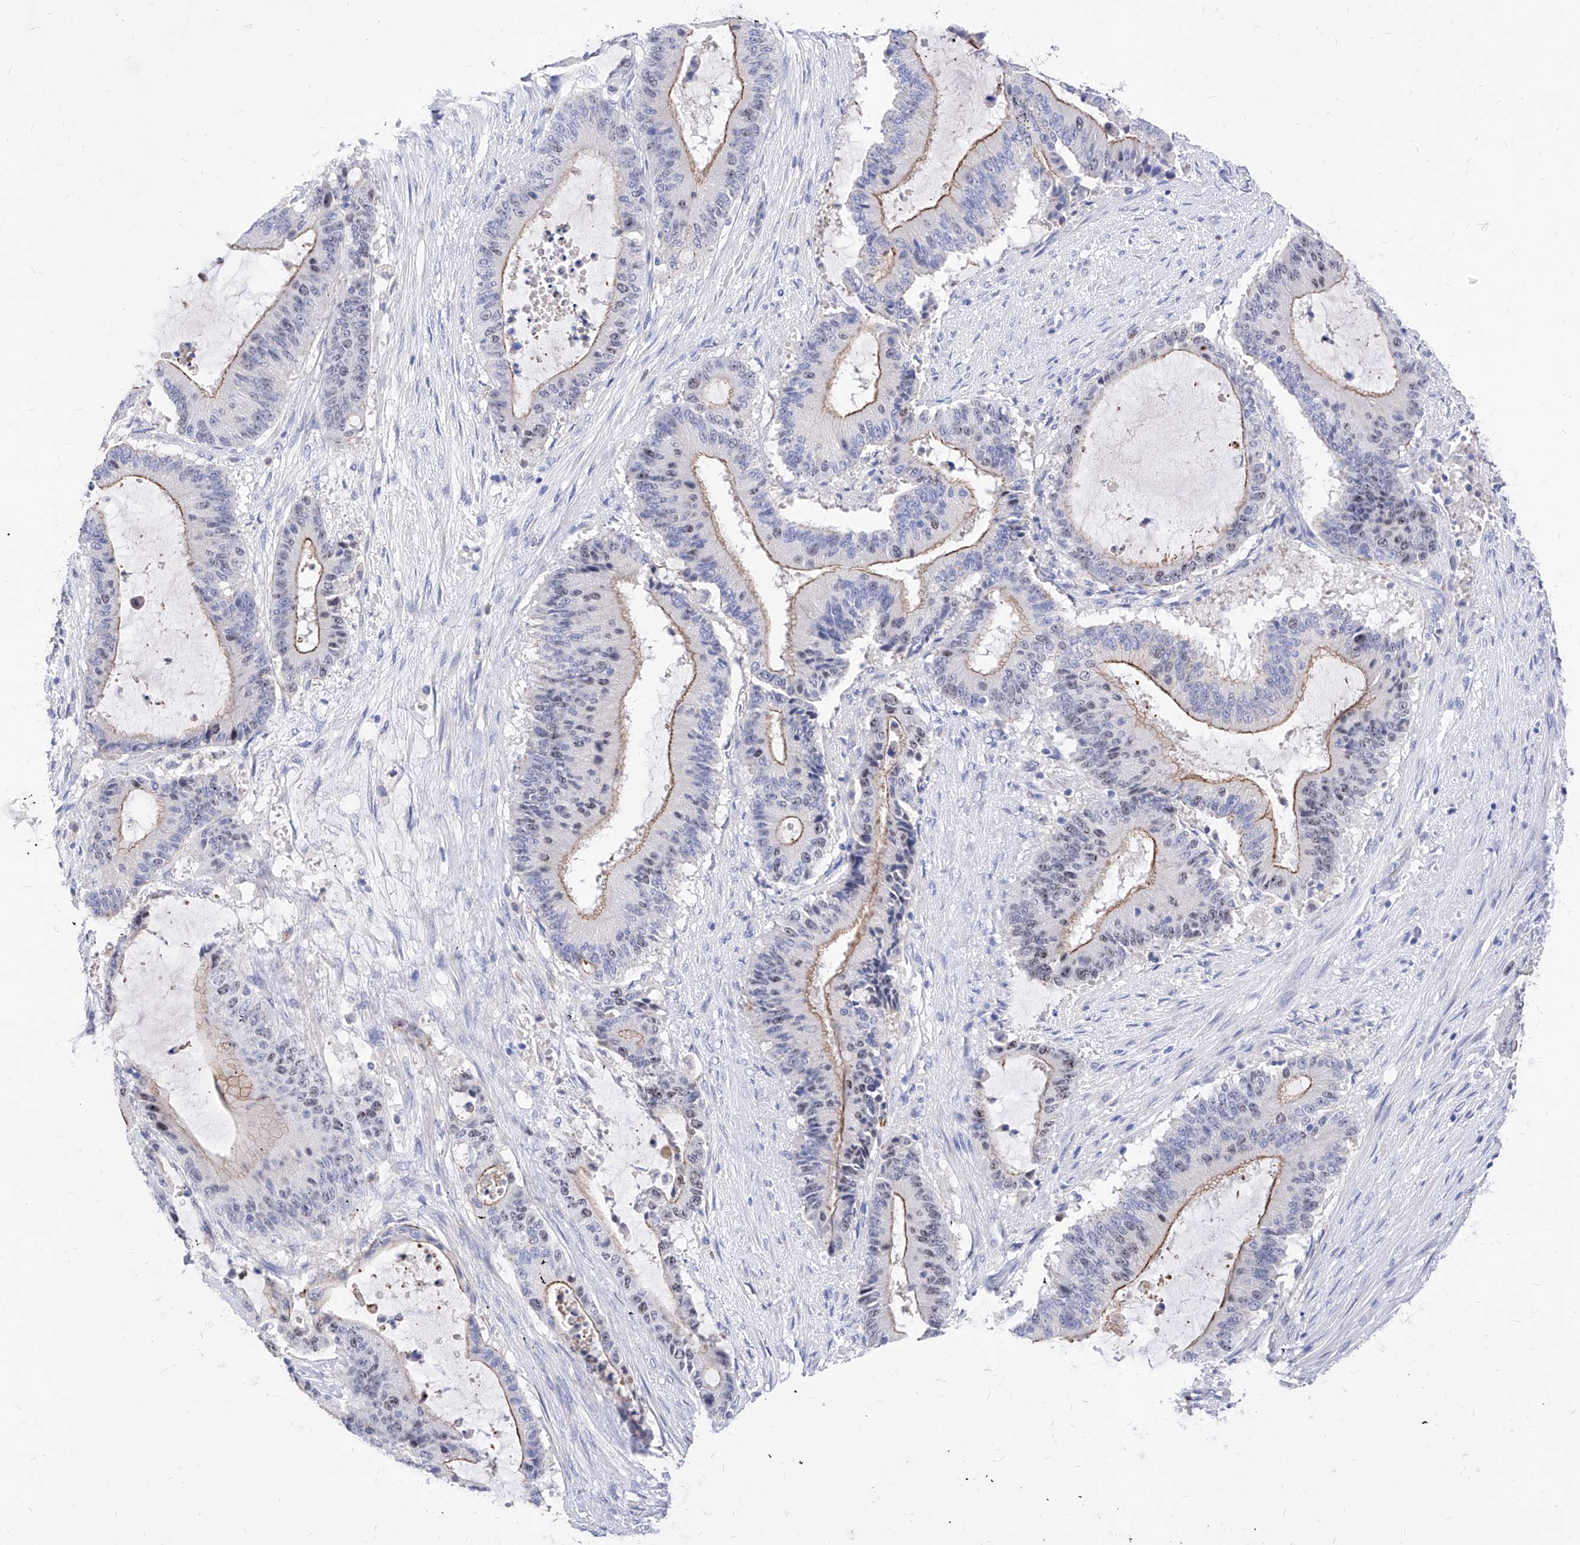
{"staining": {"intensity": "moderate", "quantity": "25%-75%", "location": "cytoplasmic/membranous"}, "tissue": "liver cancer", "cell_type": "Tumor cells", "image_type": "cancer", "snomed": [{"axis": "morphology", "description": "Normal tissue, NOS"}, {"axis": "morphology", "description": "Cholangiocarcinoma"}, {"axis": "topography", "description": "Liver"}, {"axis": "topography", "description": "Peripheral nerve tissue"}], "caption": "Cholangiocarcinoma (liver) tissue demonstrates moderate cytoplasmic/membranous staining in approximately 25%-75% of tumor cells (IHC, brightfield microscopy, high magnification).", "gene": "VAX1", "patient": {"sex": "female", "age": 73}}